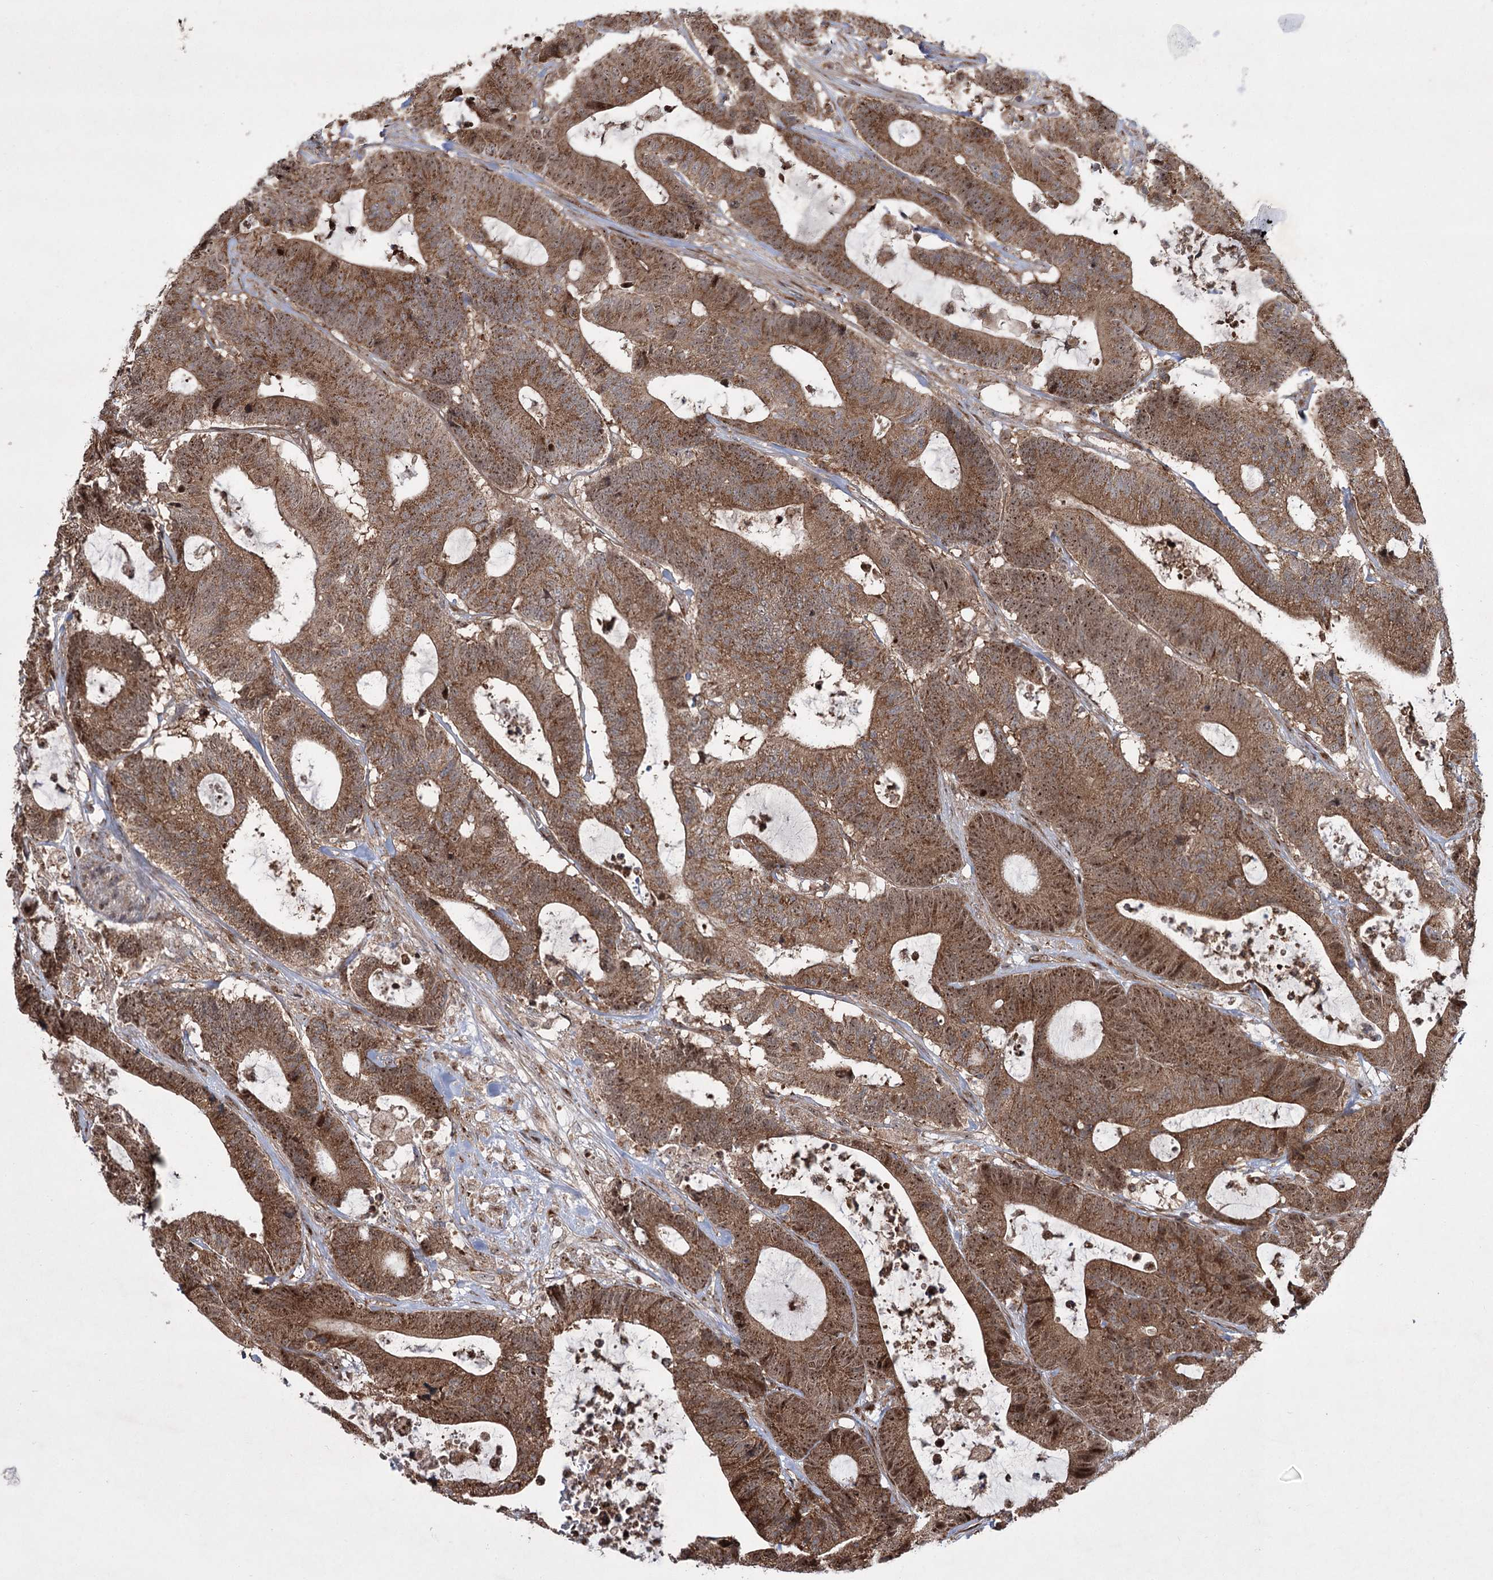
{"staining": {"intensity": "moderate", "quantity": ">75%", "location": "cytoplasmic/membranous,nuclear"}, "tissue": "colorectal cancer", "cell_type": "Tumor cells", "image_type": "cancer", "snomed": [{"axis": "morphology", "description": "Adenocarcinoma, NOS"}, {"axis": "topography", "description": "Colon"}], "caption": "IHC (DAB) staining of colorectal adenocarcinoma shows moderate cytoplasmic/membranous and nuclear protein staining in about >75% of tumor cells.", "gene": "SERINC5", "patient": {"sex": "female", "age": 84}}